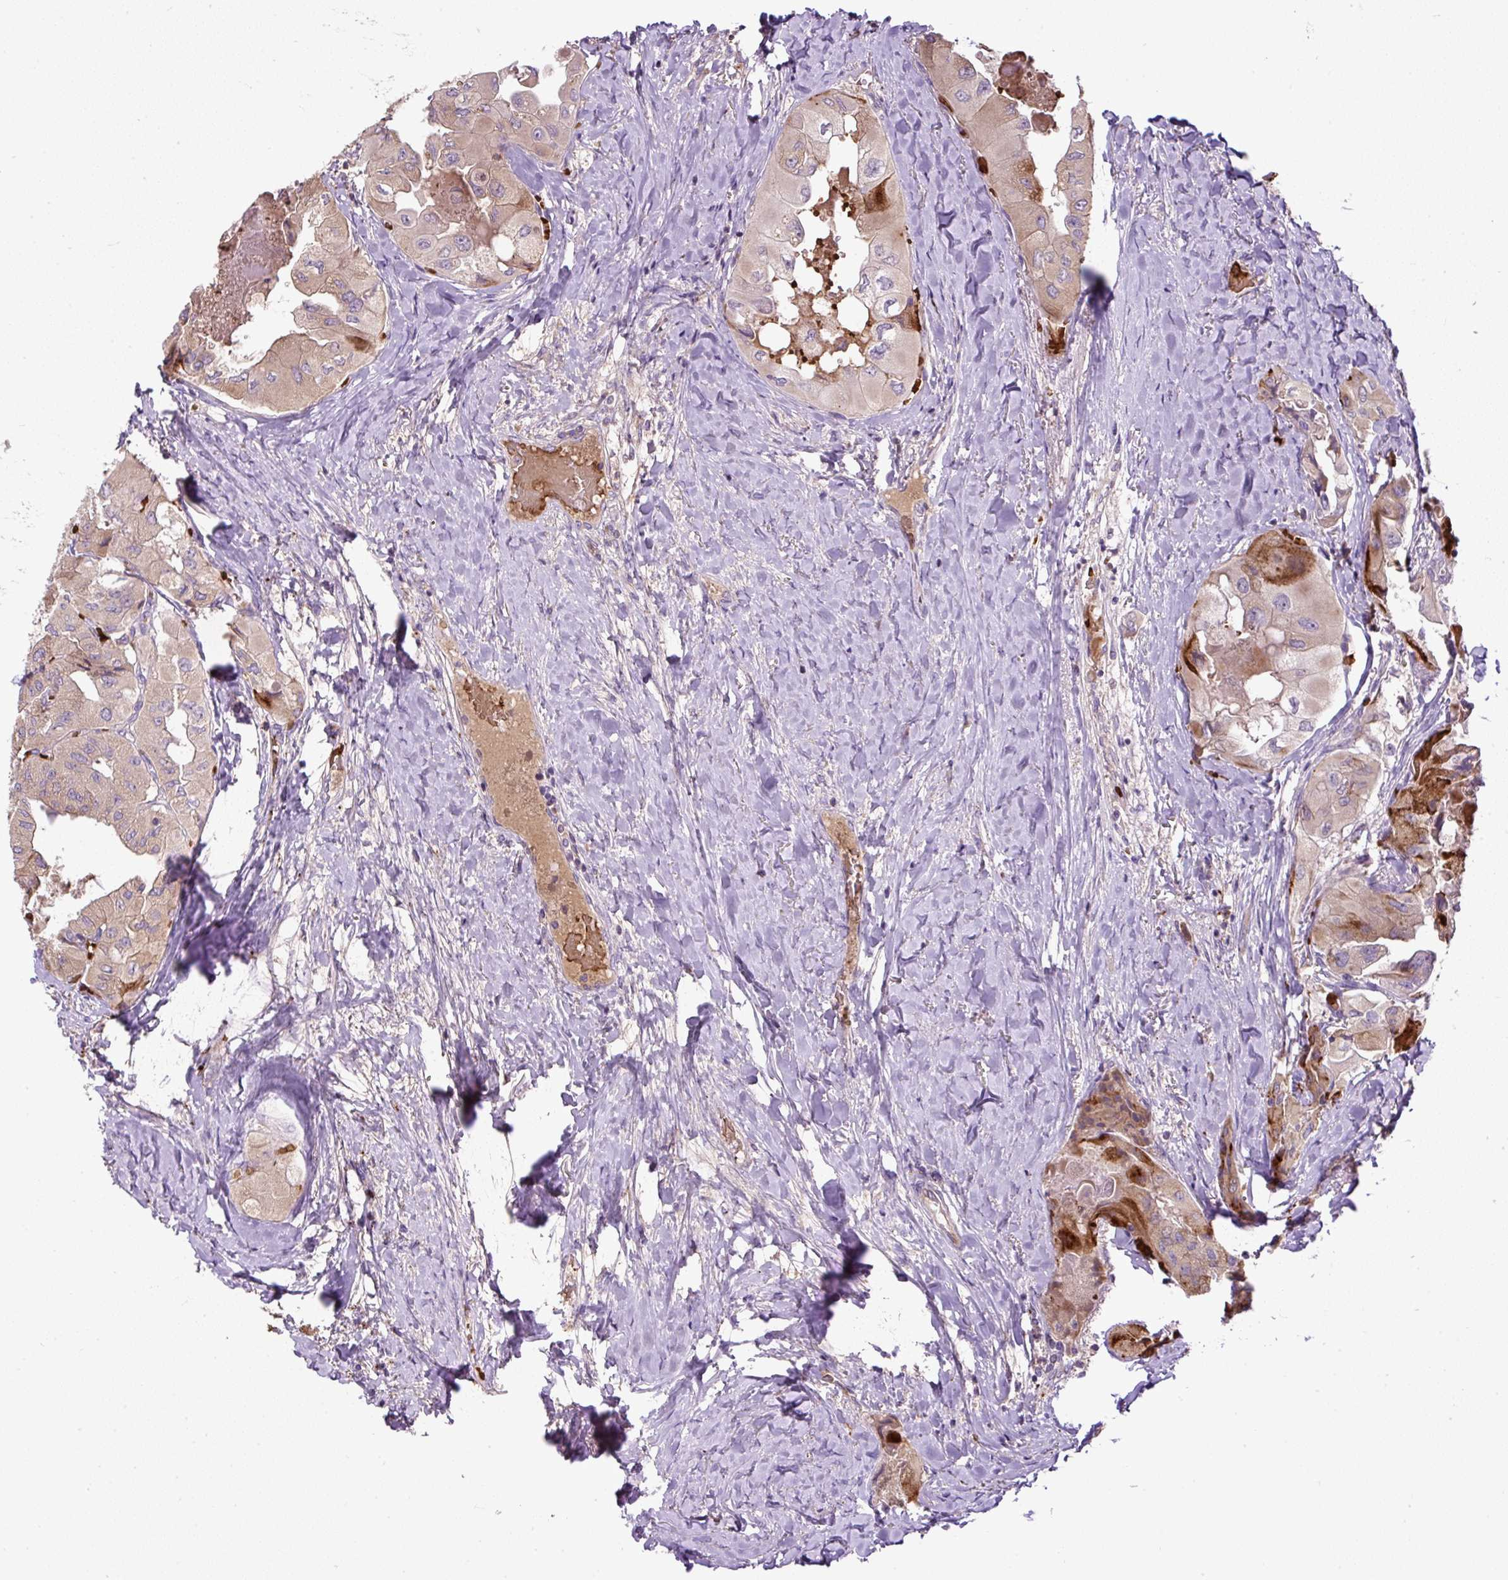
{"staining": {"intensity": "weak", "quantity": "25%-75%", "location": "cytoplasmic/membranous"}, "tissue": "thyroid cancer", "cell_type": "Tumor cells", "image_type": "cancer", "snomed": [{"axis": "morphology", "description": "Normal tissue, NOS"}, {"axis": "morphology", "description": "Papillary adenocarcinoma, NOS"}, {"axis": "topography", "description": "Thyroid gland"}], "caption": "IHC micrograph of neoplastic tissue: thyroid papillary adenocarcinoma stained using immunohistochemistry exhibits low levels of weak protein expression localized specifically in the cytoplasmic/membranous of tumor cells, appearing as a cytoplasmic/membranous brown color.", "gene": "CXCL13", "patient": {"sex": "female", "age": 59}}